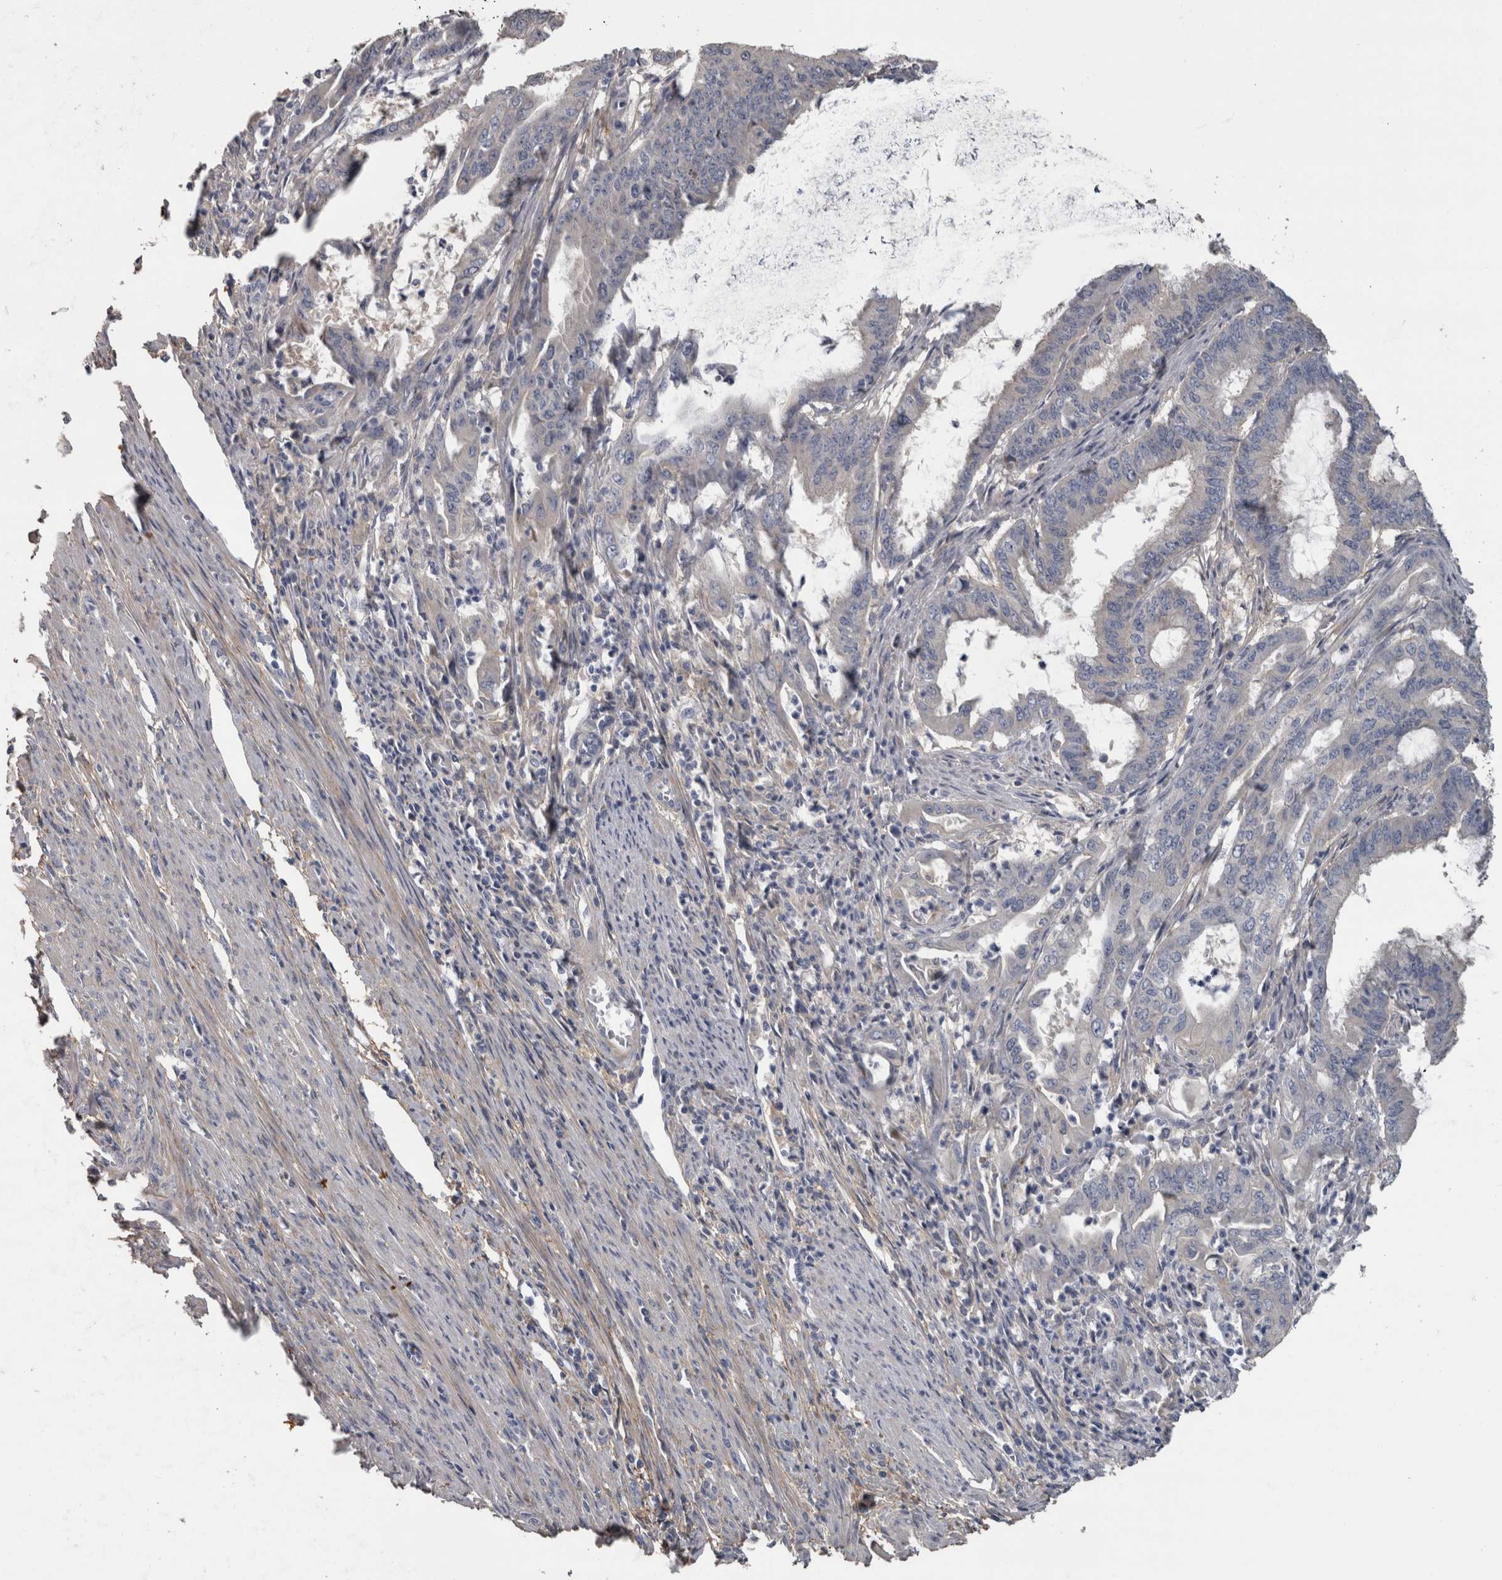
{"staining": {"intensity": "negative", "quantity": "none", "location": "none"}, "tissue": "endometrial cancer", "cell_type": "Tumor cells", "image_type": "cancer", "snomed": [{"axis": "morphology", "description": "Adenocarcinoma, NOS"}, {"axis": "topography", "description": "Endometrium"}], "caption": "A micrograph of adenocarcinoma (endometrial) stained for a protein shows no brown staining in tumor cells.", "gene": "EFEMP2", "patient": {"sex": "female", "age": 51}}